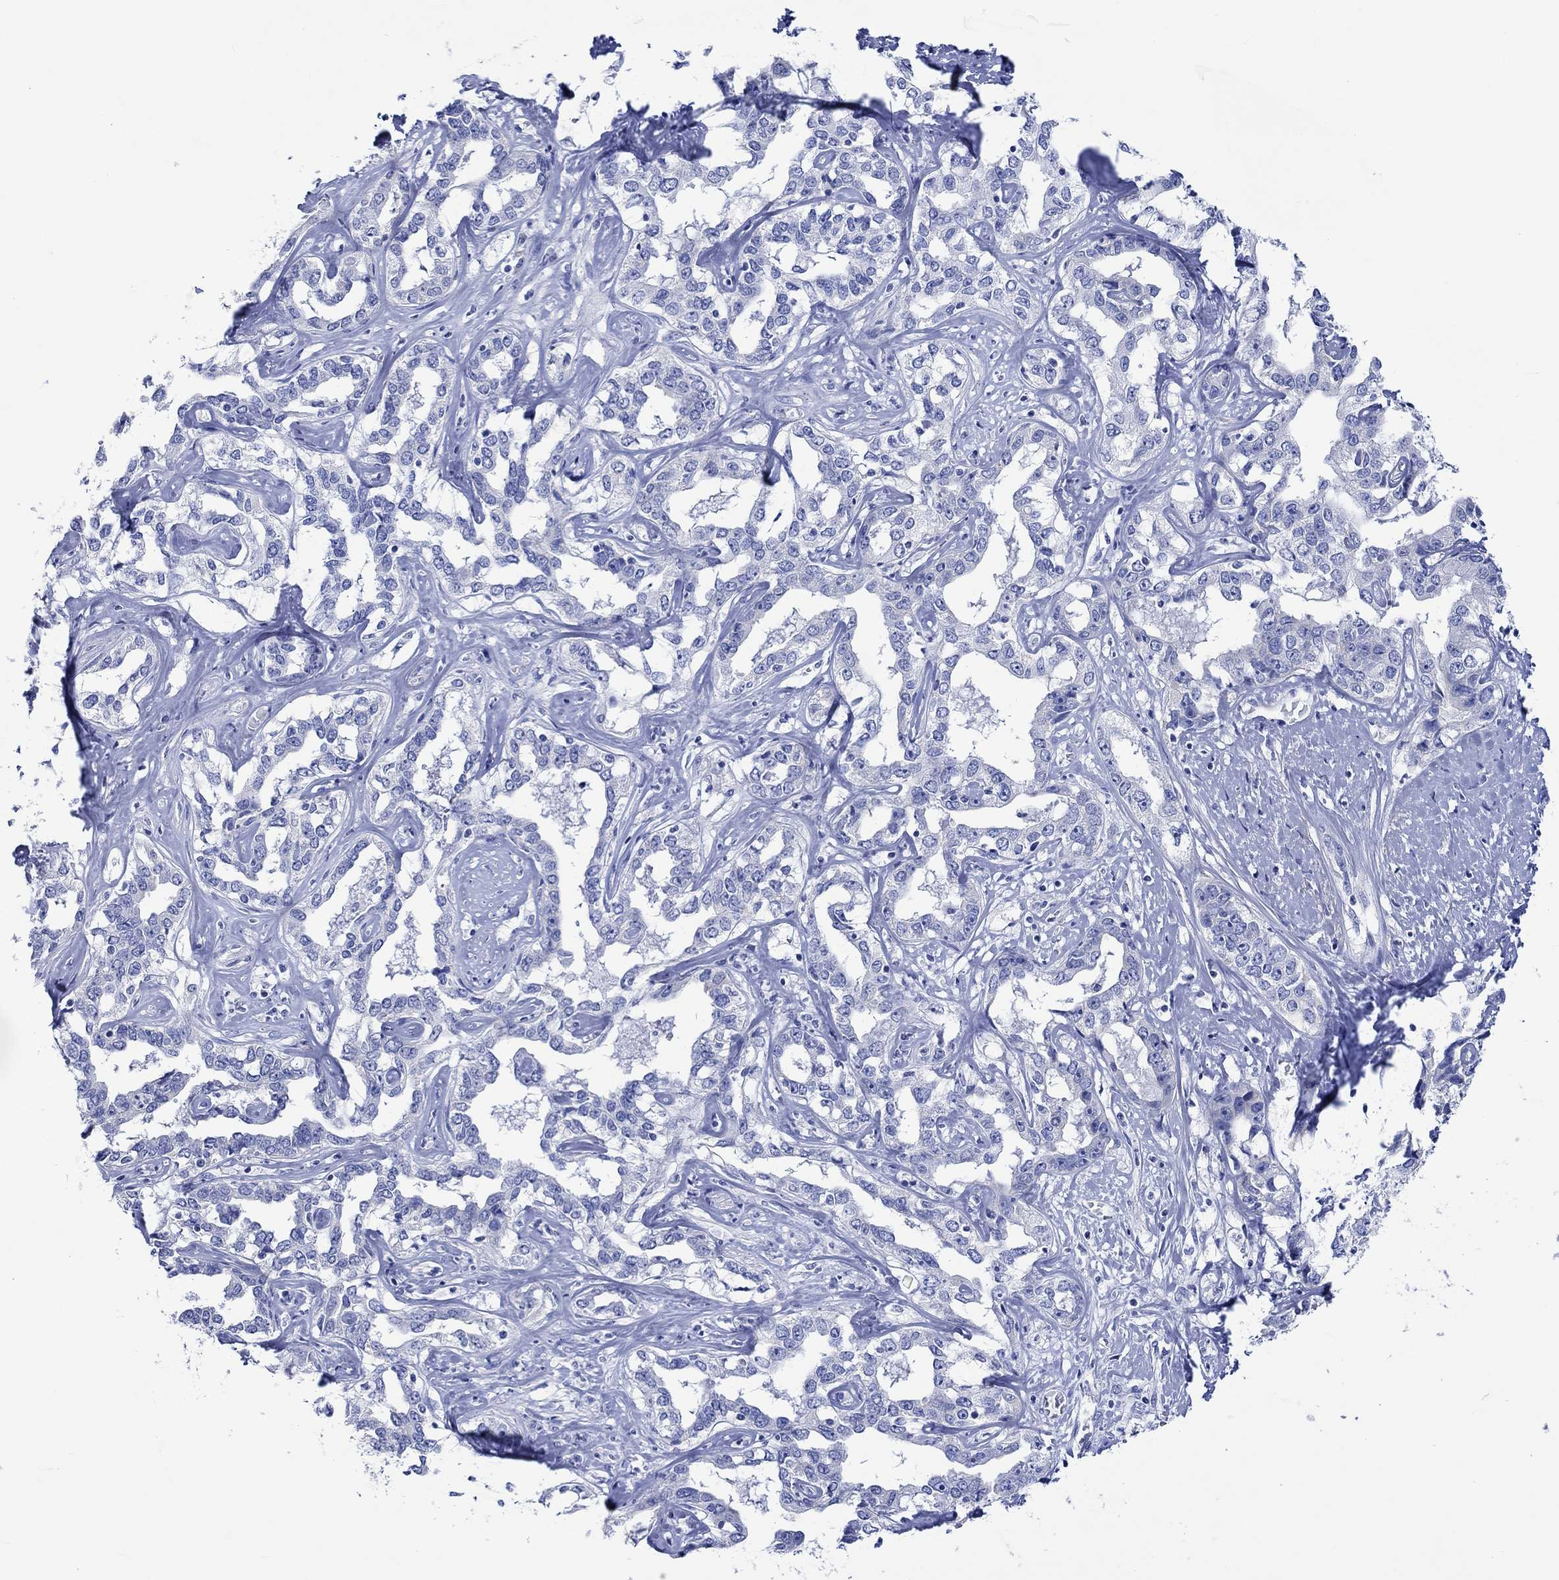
{"staining": {"intensity": "negative", "quantity": "none", "location": "none"}, "tissue": "liver cancer", "cell_type": "Tumor cells", "image_type": "cancer", "snomed": [{"axis": "morphology", "description": "Cholangiocarcinoma"}, {"axis": "topography", "description": "Liver"}], "caption": "This photomicrograph is of liver cancer (cholangiocarcinoma) stained with IHC to label a protein in brown with the nuclei are counter-stained blue. There is no staining in tumor cells.", "gene": "CPLX2", "patient": {"sex": "male", "age": 59}}